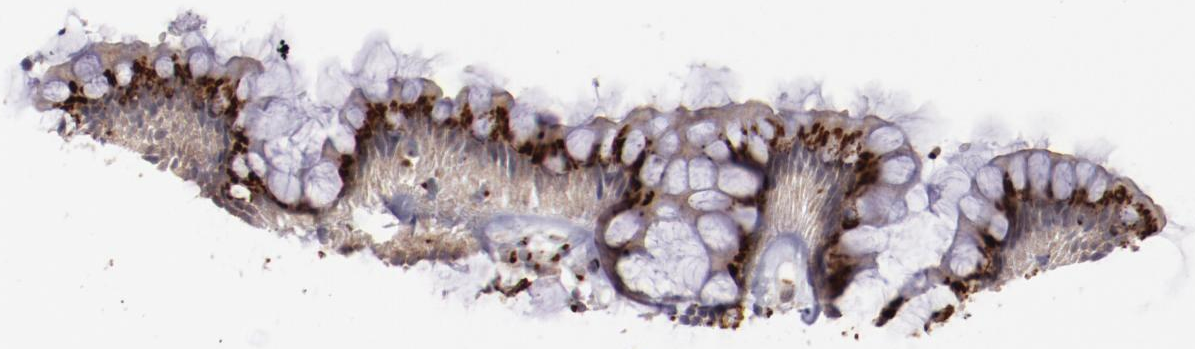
{"staining": {"intensity": "strong", "quantity": ">75%", "location": "cytoplasmic/membranous"}, "tissue": "rectum", "cell_type": "Glandular cells", "image_type": "normal", "snomed": [{"axis": "morphology", "description": "Normal tissue, NOS"}, {"axis": "topography", "description": "Rectum"}], "caption": "DAB (3,3'-diaminobenzidine) immunohistochemical staining of normal rectum reveals strong cytoplasmic/membranous protein expression in about >75% of glandular cells.", "gene": "GOLIM4", "patient": {"sex": "female", "age": 66}}